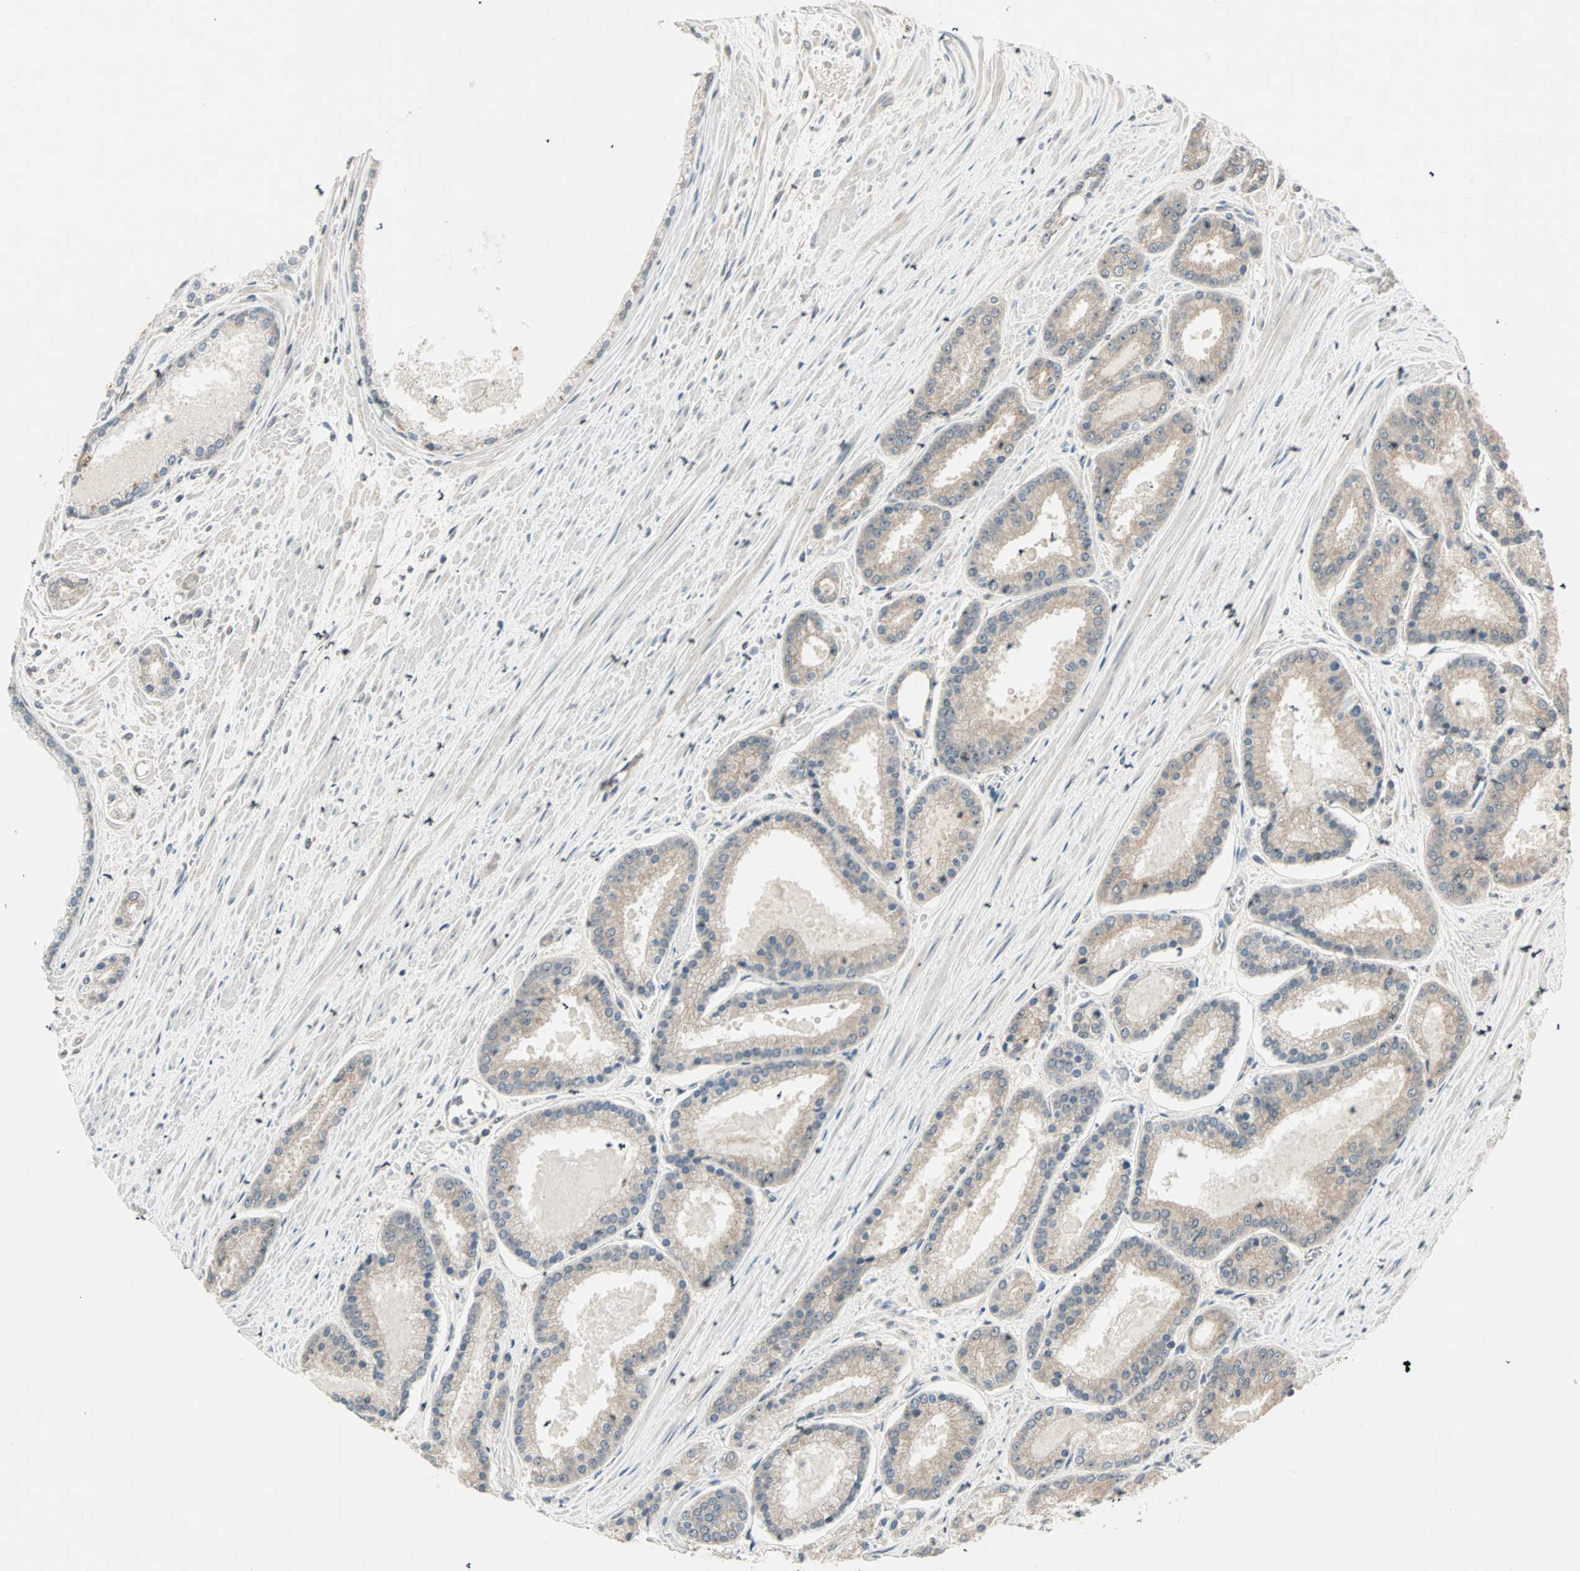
{"staining": {"intensity": "weak", "quantity": ">75%", "location": "cytoplasmic/membranous"}, "tissue": "prostate cancer", "cell_type": "Tumor cells", "image_type": "cancer", "snomed": [{"axis": "morphology", "description": "Adenocarcinoma, Low grade"}, {"axis": "topography", "description": "Prostate"}], "caption": "Prostate cancer was stained to show a protein in brown. There is low levels of weak cytoplasmic/membranous staining in about >75% of tumor cells.", "gene": "TTF2", "patient": {"sex": "male", "age": 59}}